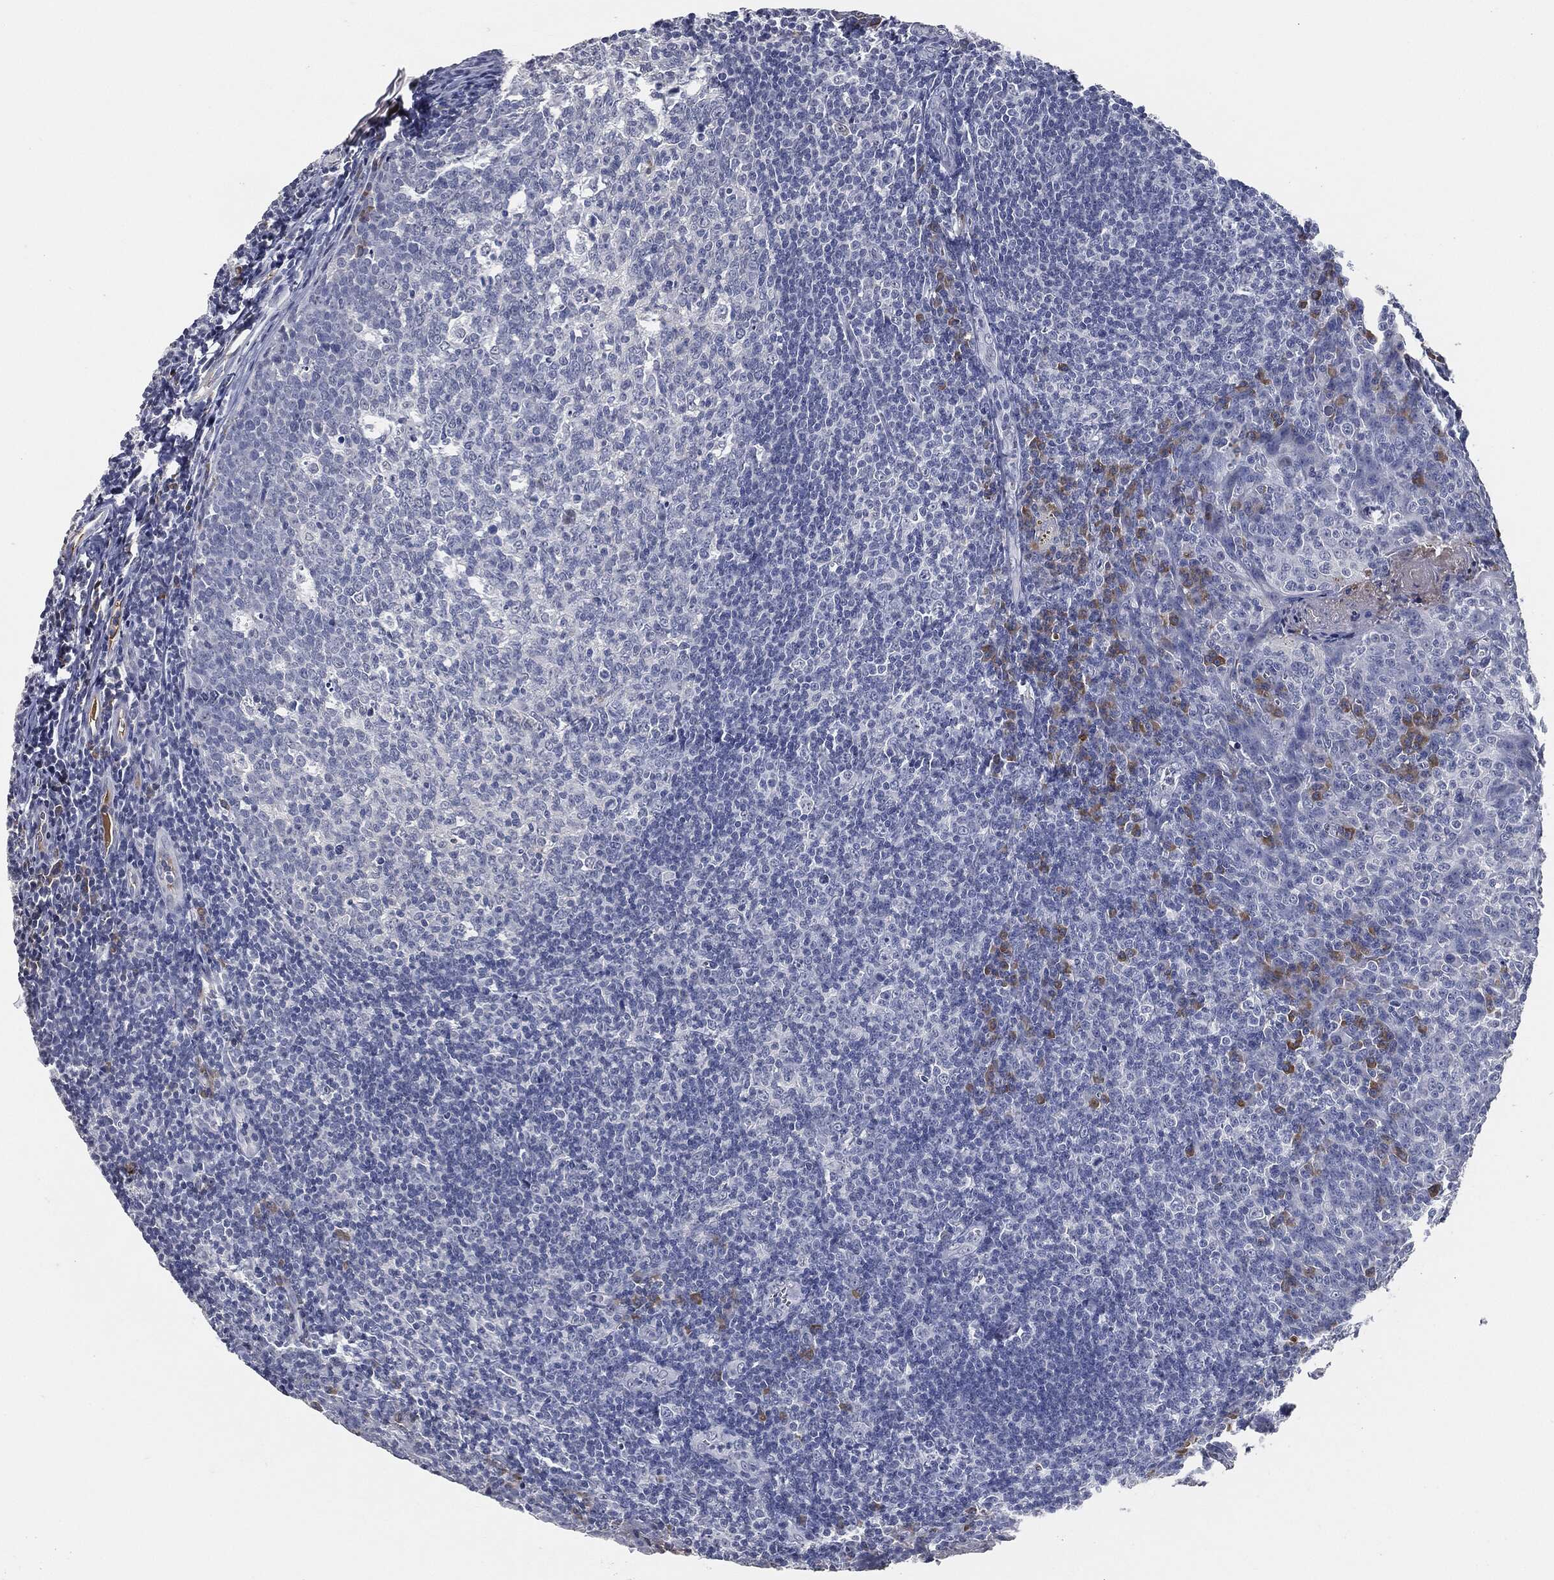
{"staining": {"intensity": "negative", "quantity": "none", "location": "none"}, "tissue": "tonsil", "cell_type": "Germinal center cells", "image_type": "normal", "snomed": [{"axis": "morphology", "description": "Normal tissue, NOS"}, {"axis": "topography", "description": "Tonsil"}], "caption": "A high-resolution photomicrograph shows immunohistochemistry staining of unremarkable tonsil, which reveals no significant positivity in germinal center cells. (DAB (3,3'-diaminobenzidine) IHC, high magnification).", "gene": "SIGLEC7", "patient": {"sex": "male", "age": 20}}